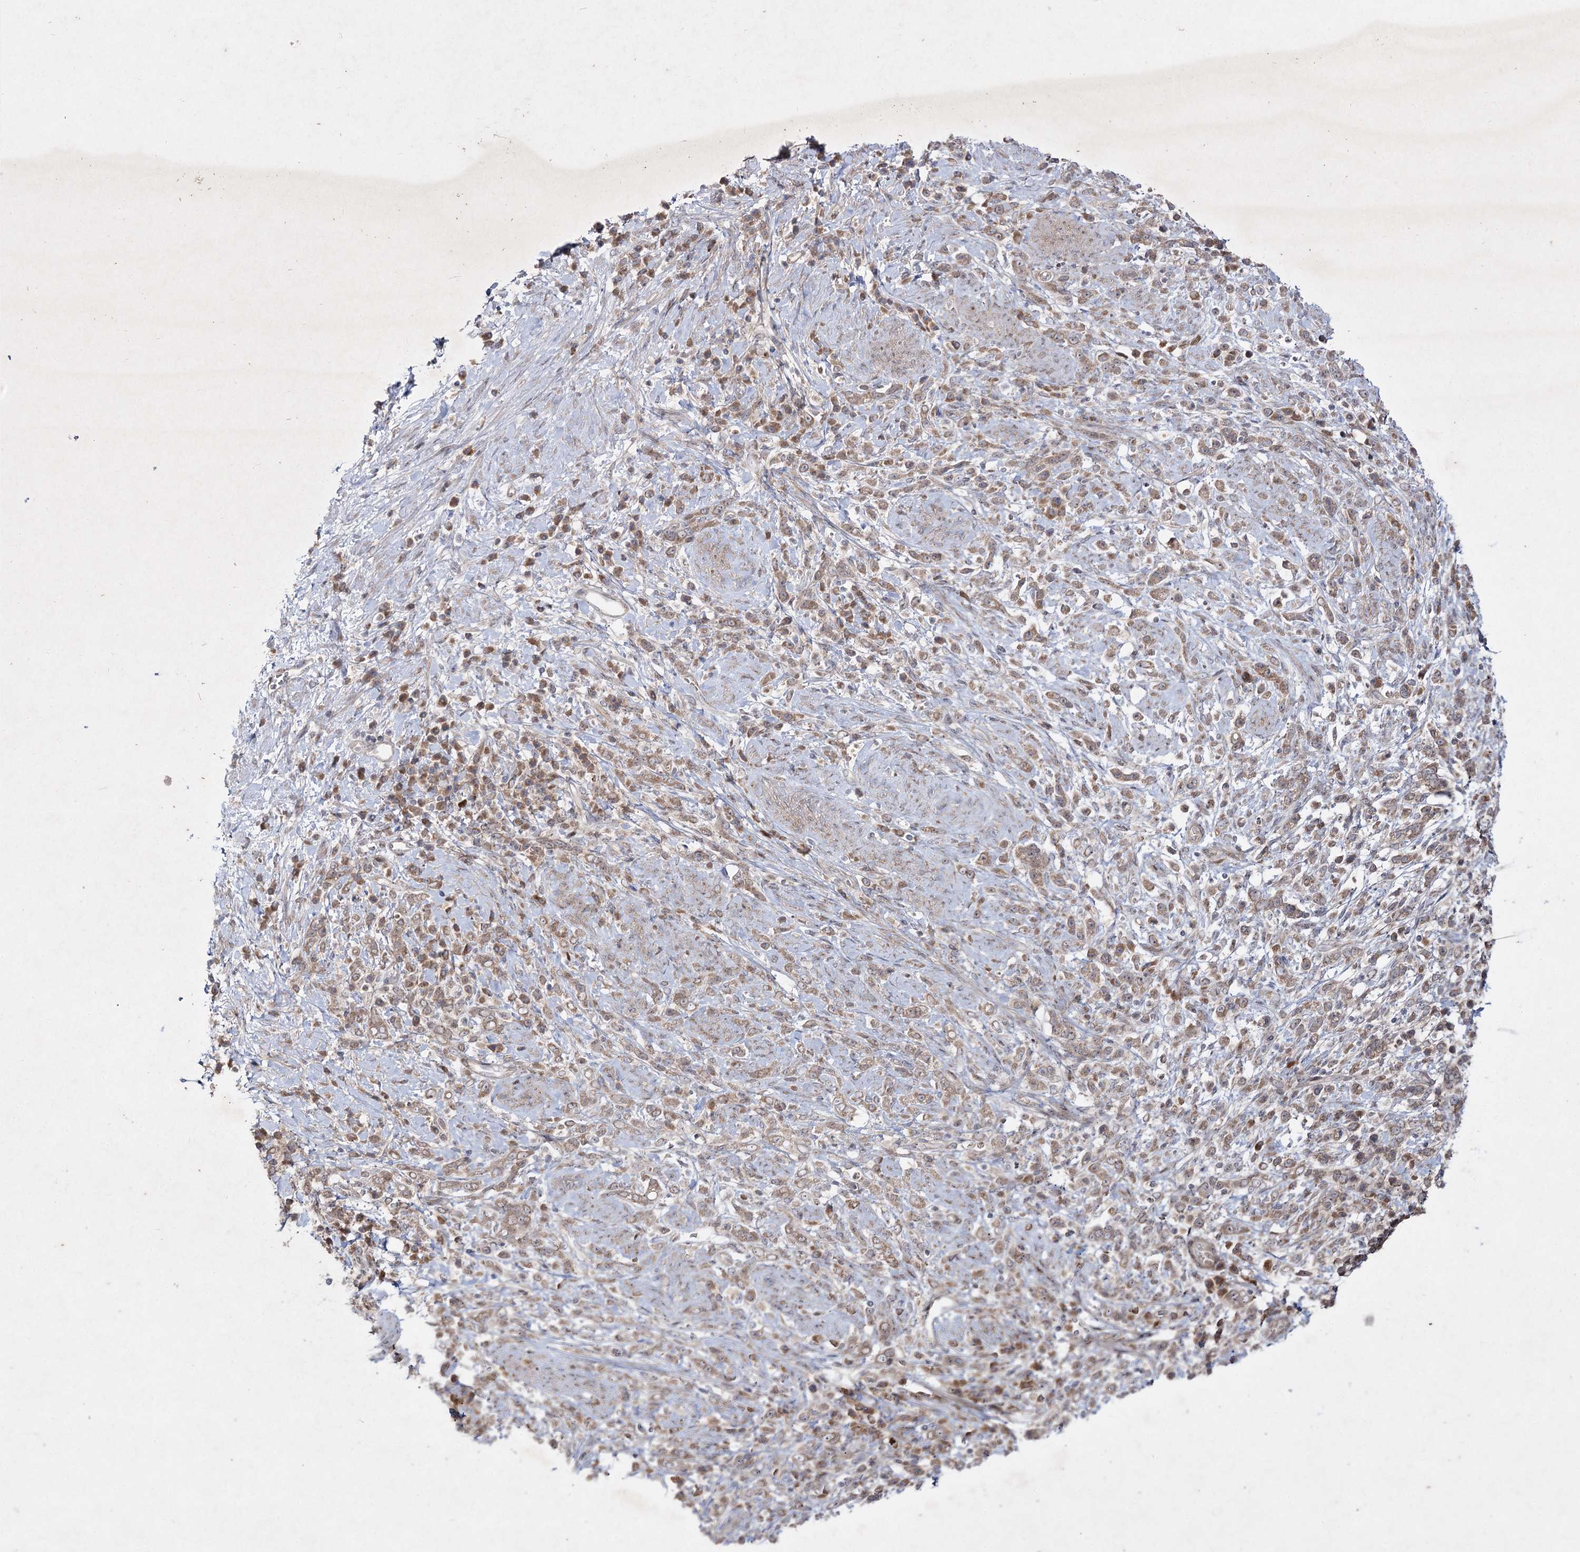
{"staining": {"intensity": "moderate", "quantity": ">75%", "location": "cytoplasmic/membranous"}, "tissue": "stomach cancer", "cell_type": "Tumor cells", "image_type": "cancer", "snomed": [{"axis": "morphology", "description": "Adenocarcinoma, NOS"}, {"axis": "topography", "description": "Stomach"}], "caption": "A photomicrograph of stomach cancer (adenocarcinoma) stained for a protein exhibits moderate cytoplasmic/membranous brown staining in tumor cells. The staining was performed using DAB (3,3'-diaminobenzidine) to visualize the protein expression in brown, while the nuclei were stained in blue with hematoxylin (Magnification: 20x).", "gene": "CIB2", "patient": {"sex": "female", "age": 60}}